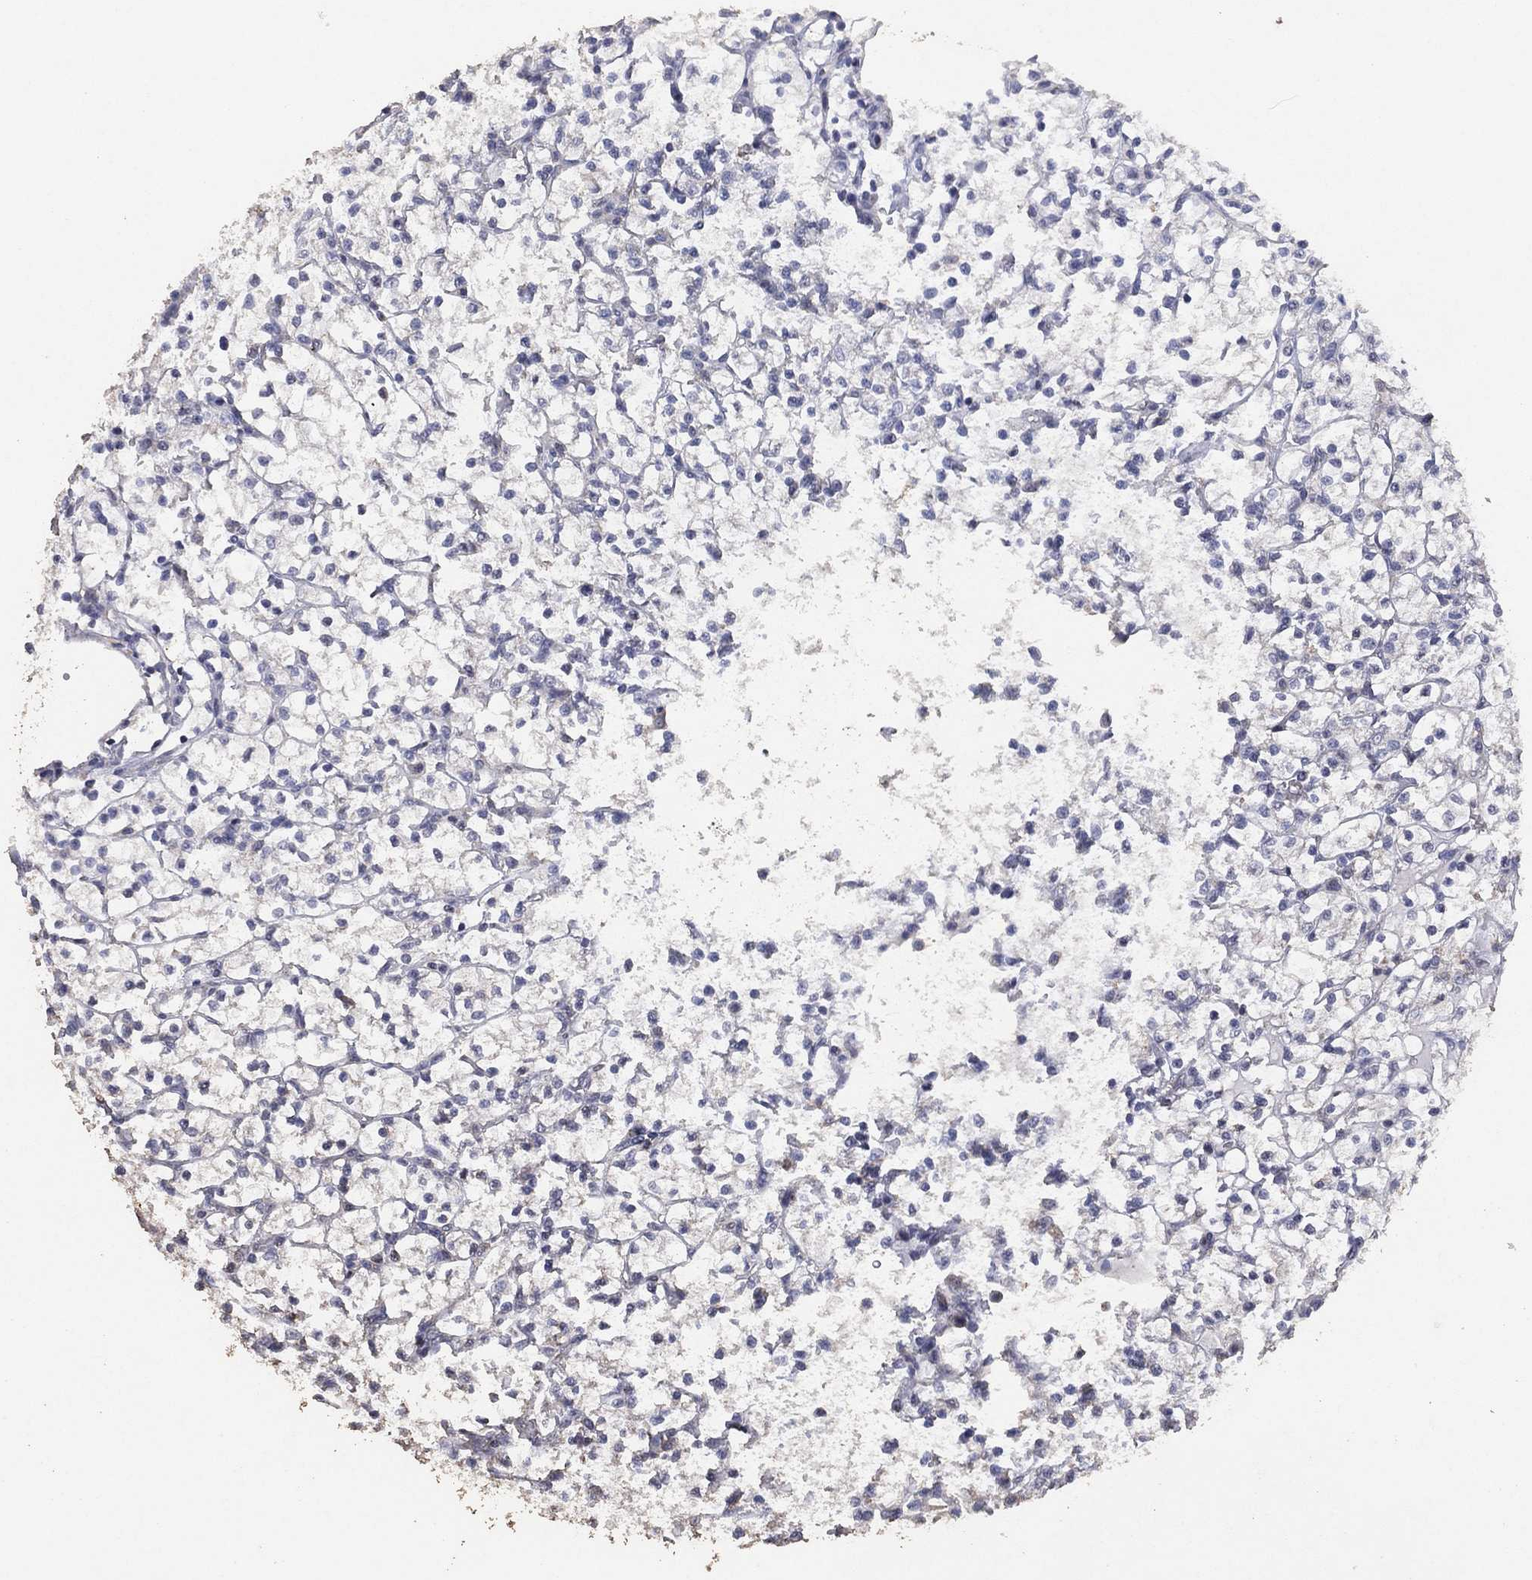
{"staining": {"intensity": "negative", "quantity": "none", "location": "none"}, "tissue": "renal cancer", "cell_type": "Tumor cells", "image_type": "cancer", "snomed": [{"axis": "morphology", "description": "Adenocarcinoma, NOS"}, {"axis": "topography", "description": "Kidney"}], "caption": "This is an immunohistochemistry micrograph of human renal cancer. There is no expression in tumor cells.", "gene": "ADPRHL1", "patient": {"sex": "female", "age": 89}}